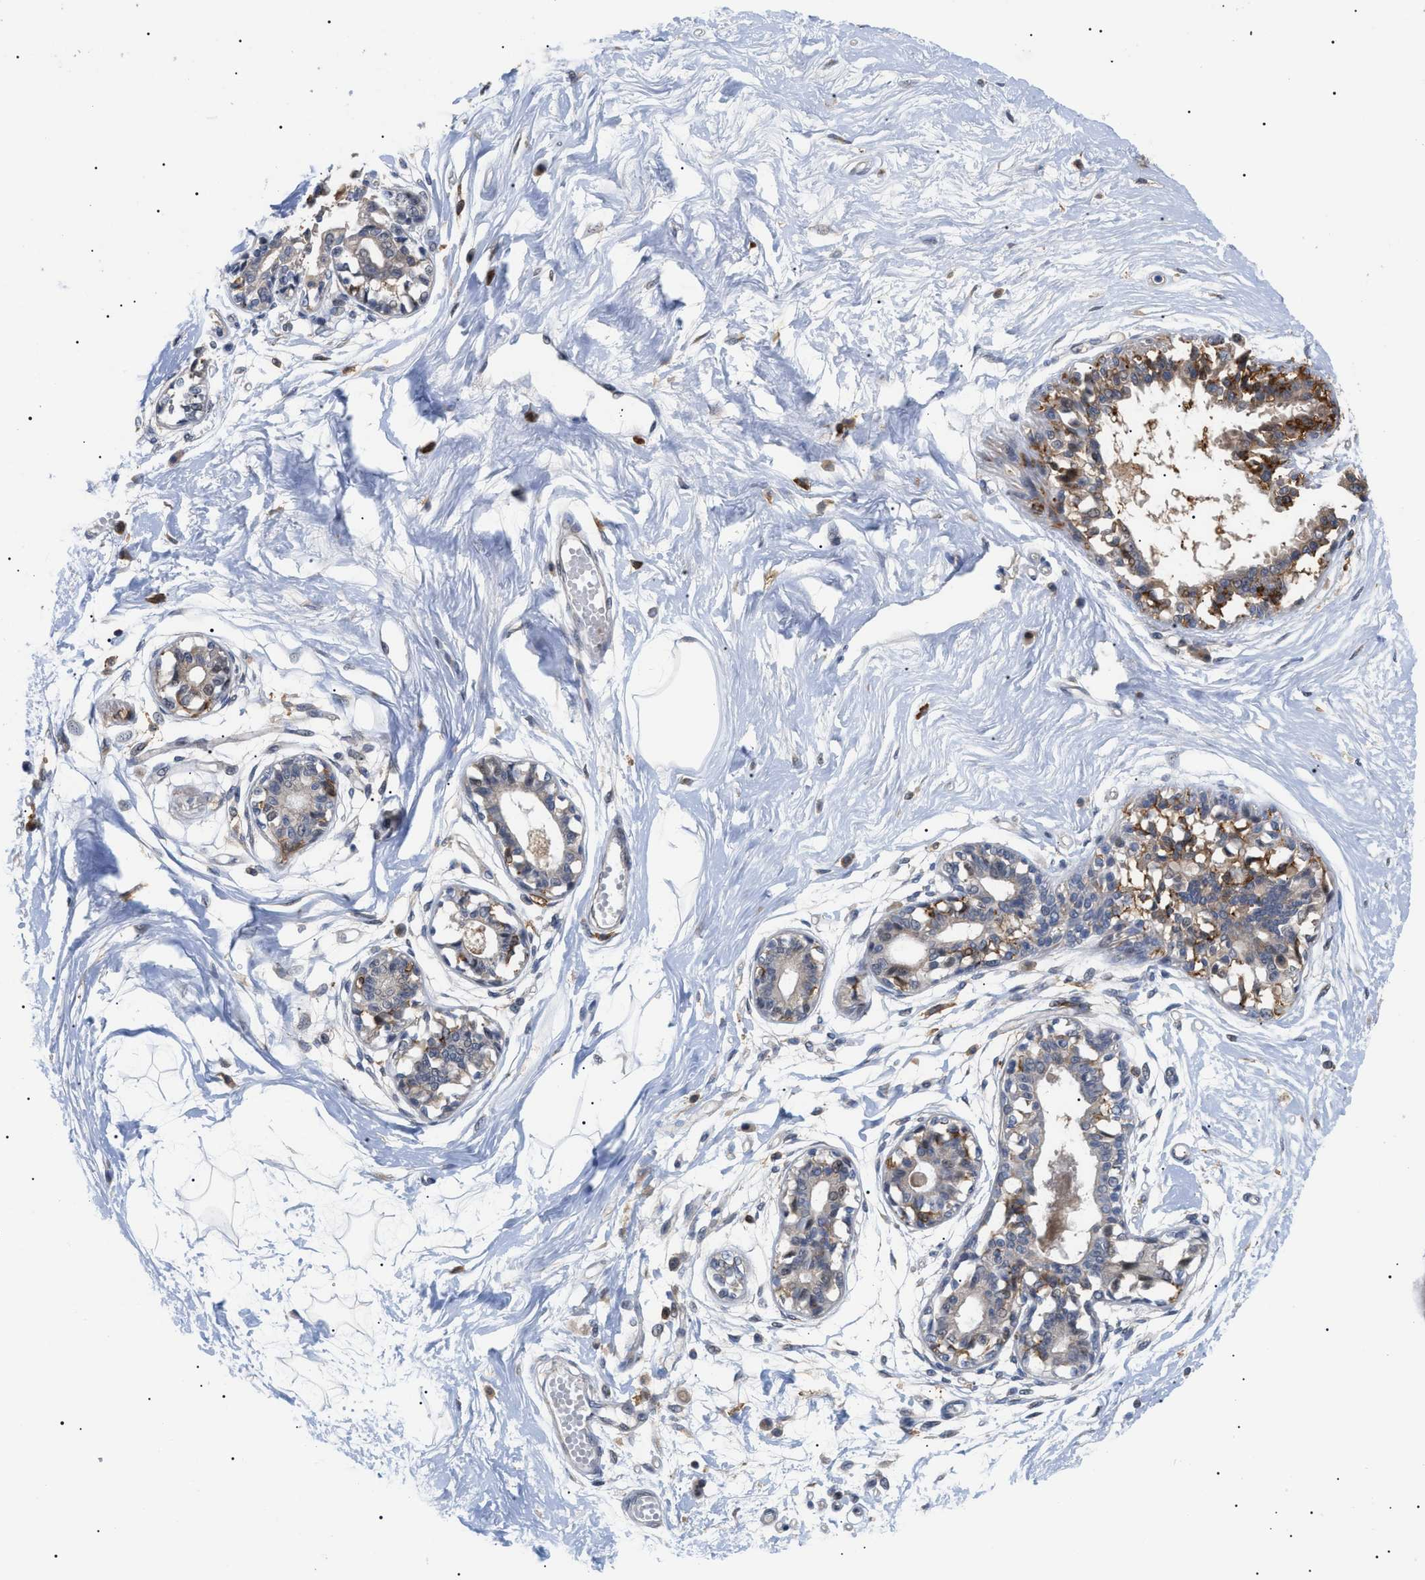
{"staining": {"intensity": "negative", "quantity": "none", "location": "none"}, "tissue": "breast", "cell_type": "Adipocytes", "image_type": "normal", "snomed": [{"axis": "morphology", "description": "Normal tissue, NOS"}, {"axis": "topography", "description": "Breast"}], "caption": "Immunohistochemical staining of benign breast demonstrates no significant positivity in adipocytes.", "gene": "CD300A", "patient": {"sex": "female", "age": 45}}